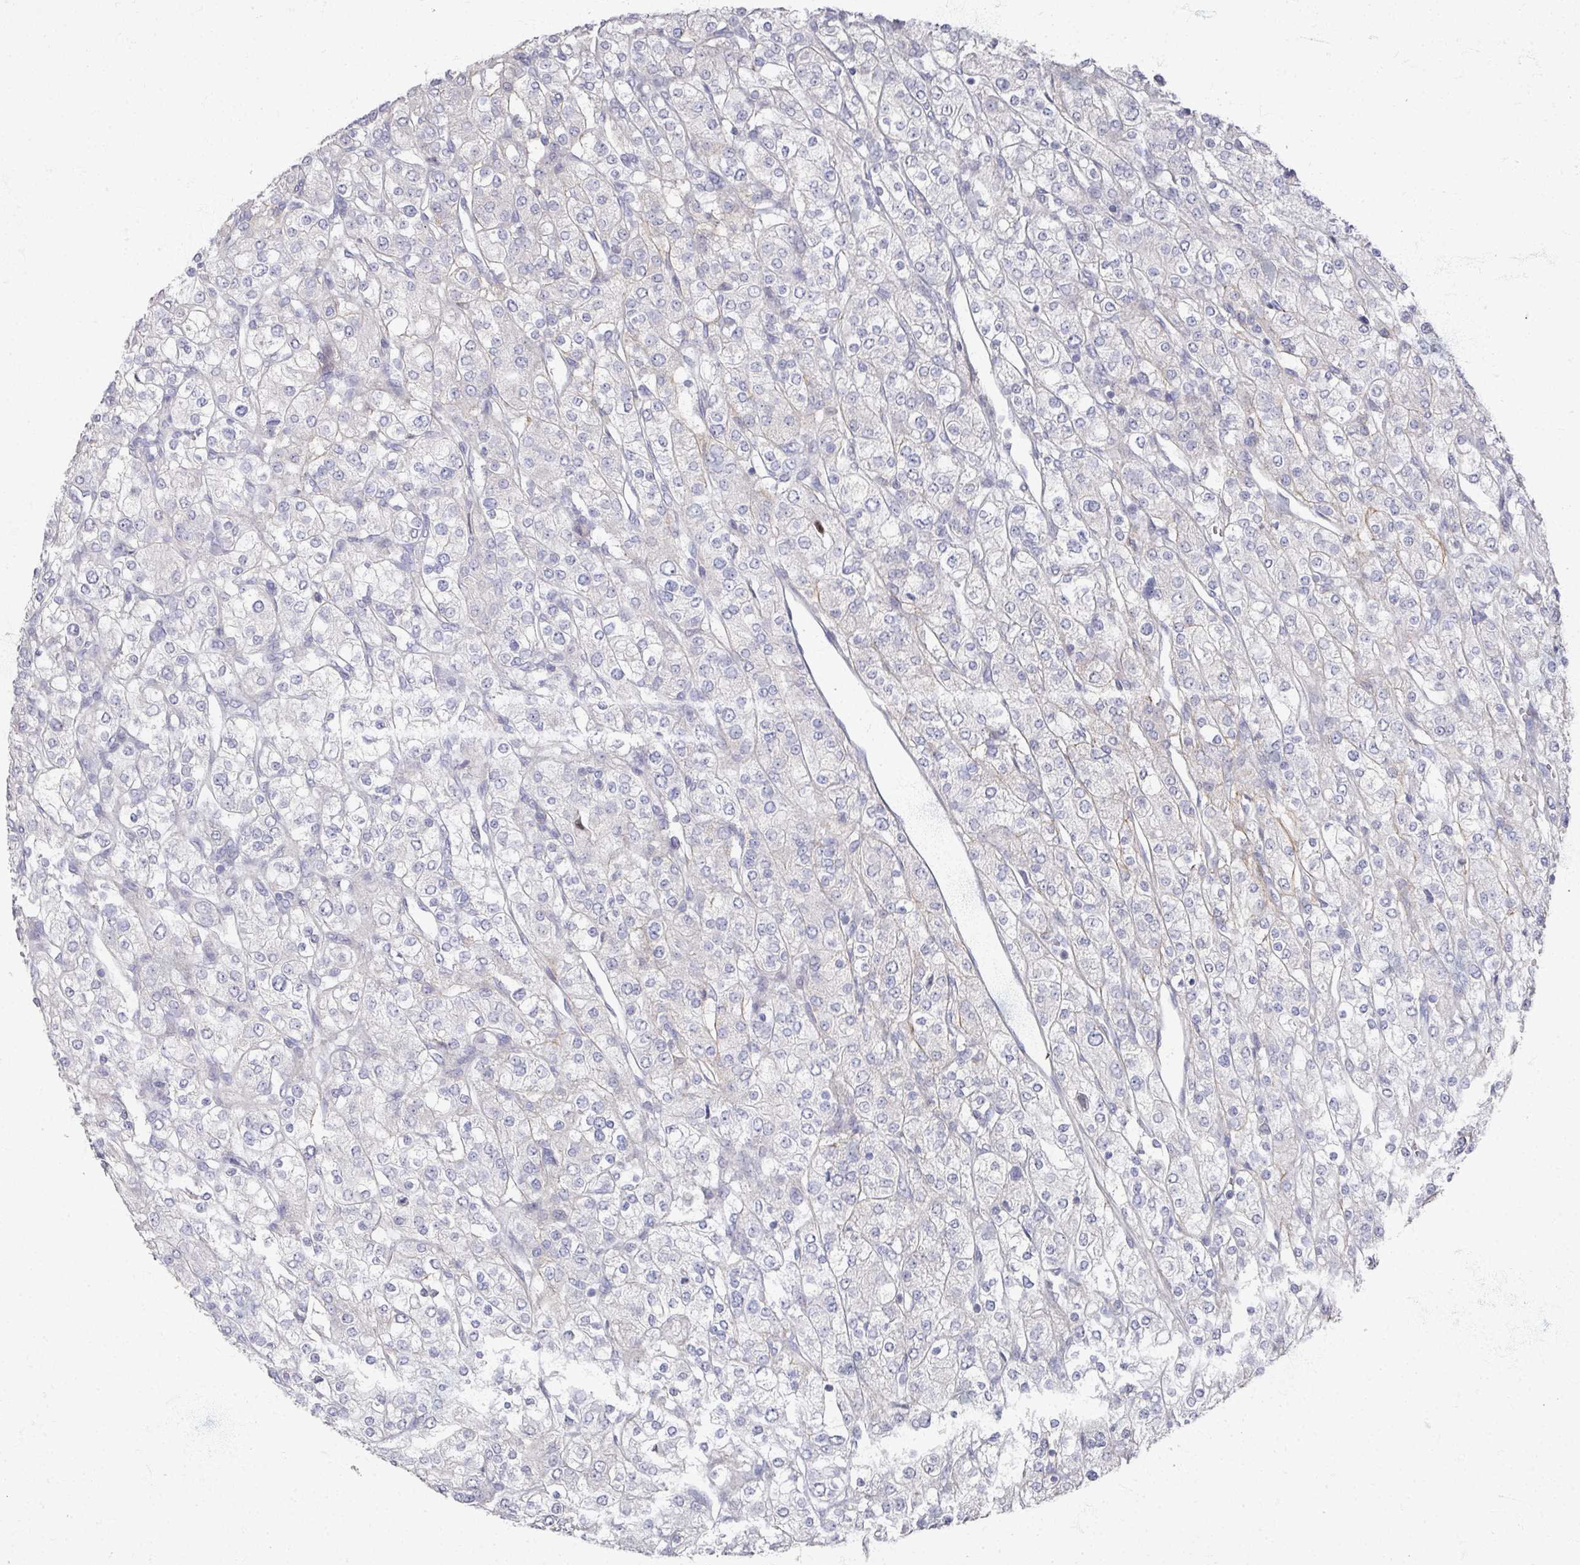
{"staining": {"intensity": "negative", "quantity": "none", "location": "none"}, "tissue": "renal cancer", "cell_type": "Tumor cells", "image_type": "cancer", "snomed": [{"axis": "morphology", "description": "Adenocarcinoma, NOS"}, {"axis": "topography", "description": "Kidney"}], "caption": "The image displays no significant expression in tumor cells of adenocarcinoma (renal). (Immunohistochemistry, brightfield microscopy, high magnification).", "gene": "TTYH3", "patient": {"sex": "male", "age": 80}}